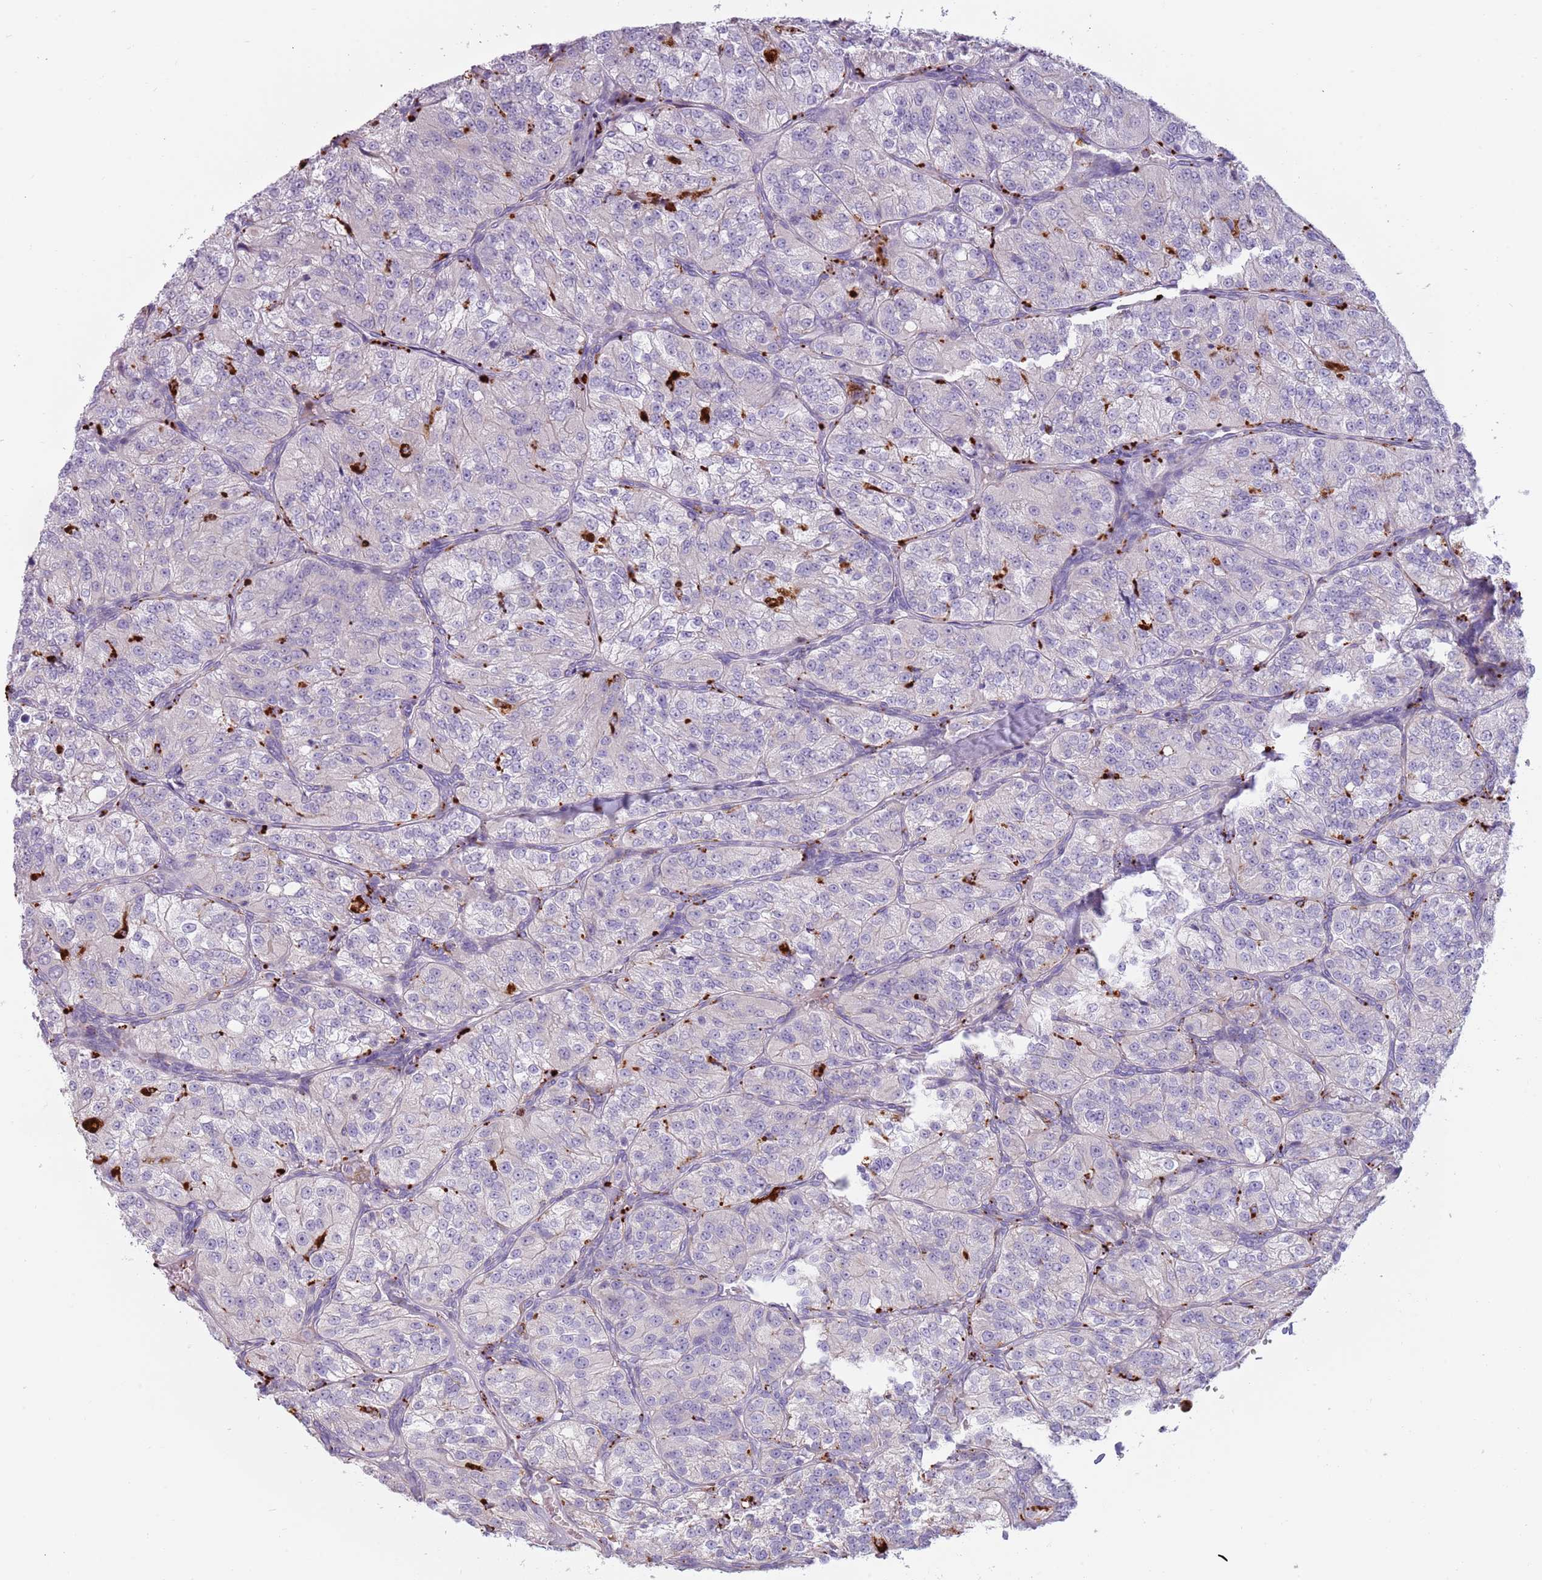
{"staining": {"intensity": "negative", "quantity": "none", "location": "none"}, "tissue": "renal cancer", "cell_type": "Tumor cells", "image_type": "cancer", "snomed": [{"axis": "morphology", "description": "Adenocarcinoma, NOS"}, {"axis": "topography", "description": "Kidney"}], "caption": "Tumor cells are negative for protein expression in human renal cancer.", "gene": "NWD2", "patient": {"sex": "female", "age": 63}}